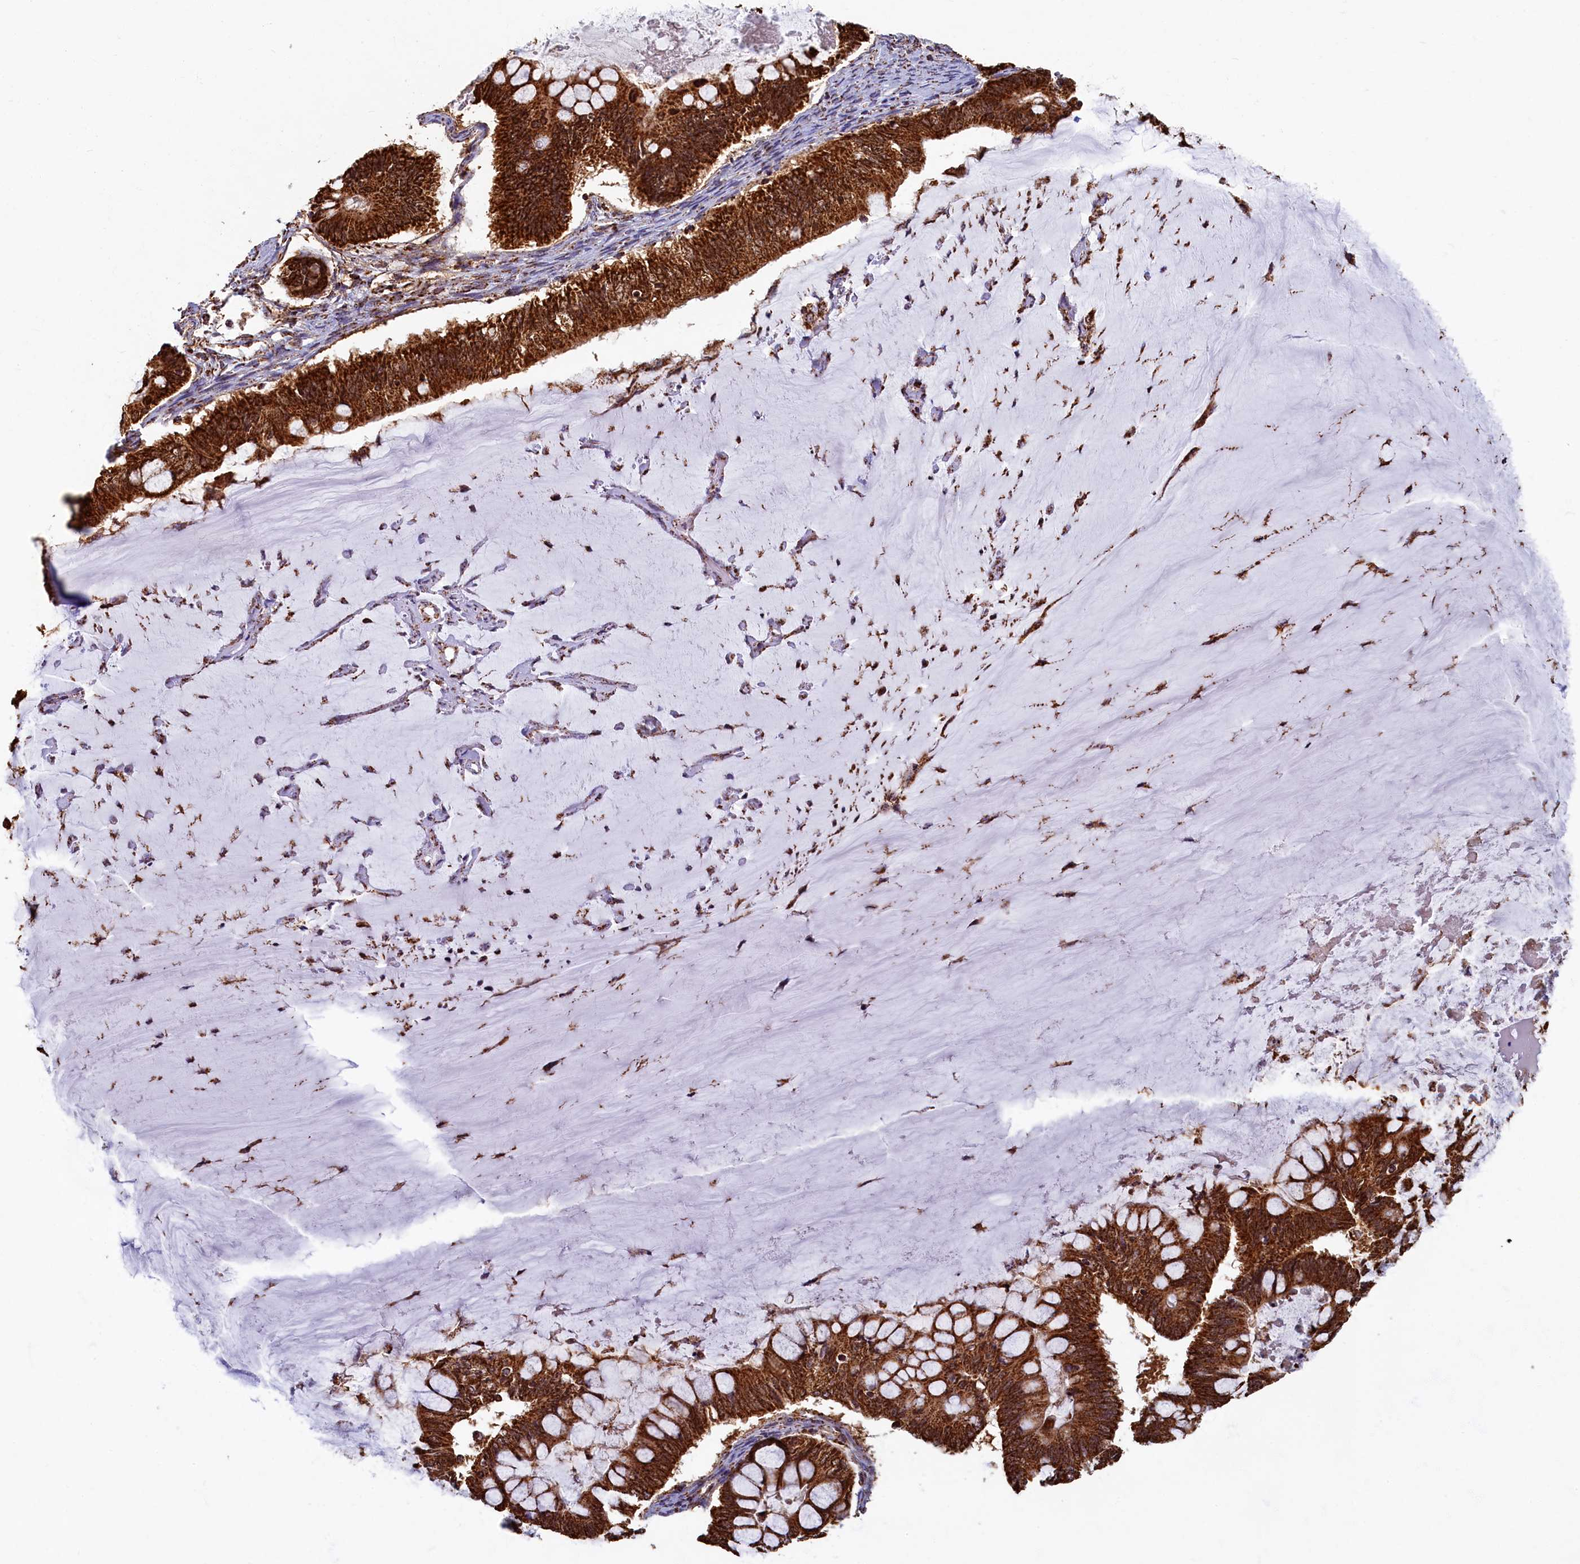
{"staining": {"intensity": "strong", "quantity": ">75%", "location": "cytoplasmic/membranous"}, "tissue": "ovarian cancer", "cell_type": "Tumor cells", "image_type": "cancer", "snomed": [{"axis": "morphology", "description": "Cystadenocarcinoma, mucinous, NOS"}, {"axis": "topography", "description": "Ovary"}], "caption": "Ovarian cancer stained with immunohistochemistry (IHC) shows strong cytoplasmic/membranous positivity in approximately >75% of tumor cells.", "gene": "SPR", "patient": {"sex": "female", "age": 61}}